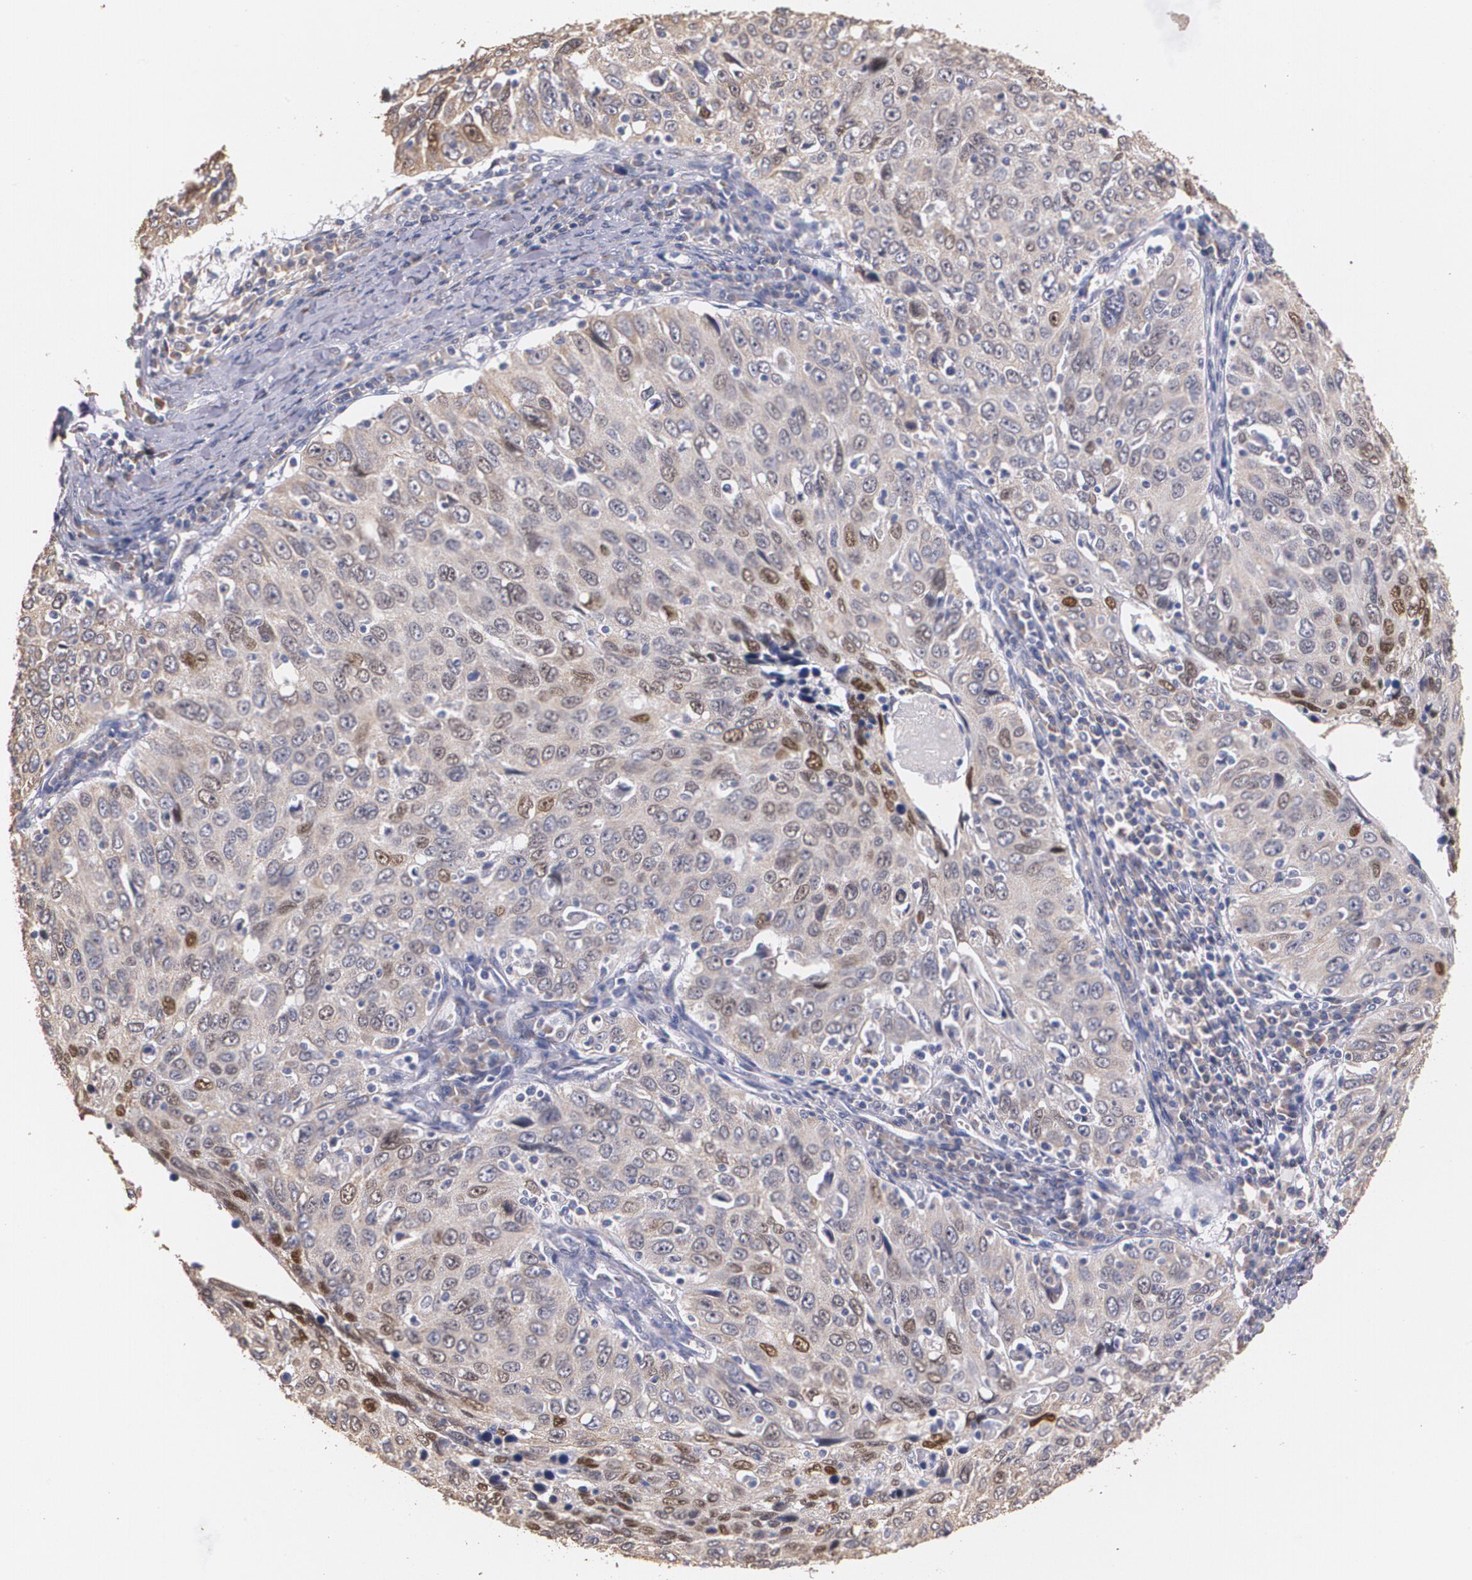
{"staining": {"intensity": "weak", "quantity": ">75%", "location": "cytoplasmic/membranous"}, "tissue": "cervical cancer", "cell_type": "Tumor cells", "image_type": "cancer", "snomed": [{"axis": "morphology", "description": "Squamous cell carcinoma, NOS"}, {"axis": "topography", "description": "Cervix"}], "caption": "Tumor cells demonstrate weak cytoplasmic/membranous positivity in about >75% of cells in cervical cancer (squamous cell carcinoma). (Stains: DAB in brown, nuclei in blue, Microscopy: brightfield microscopy at high magnification).", "gene": "ATF3", "patient": {"sex": "female", "age": 53}}